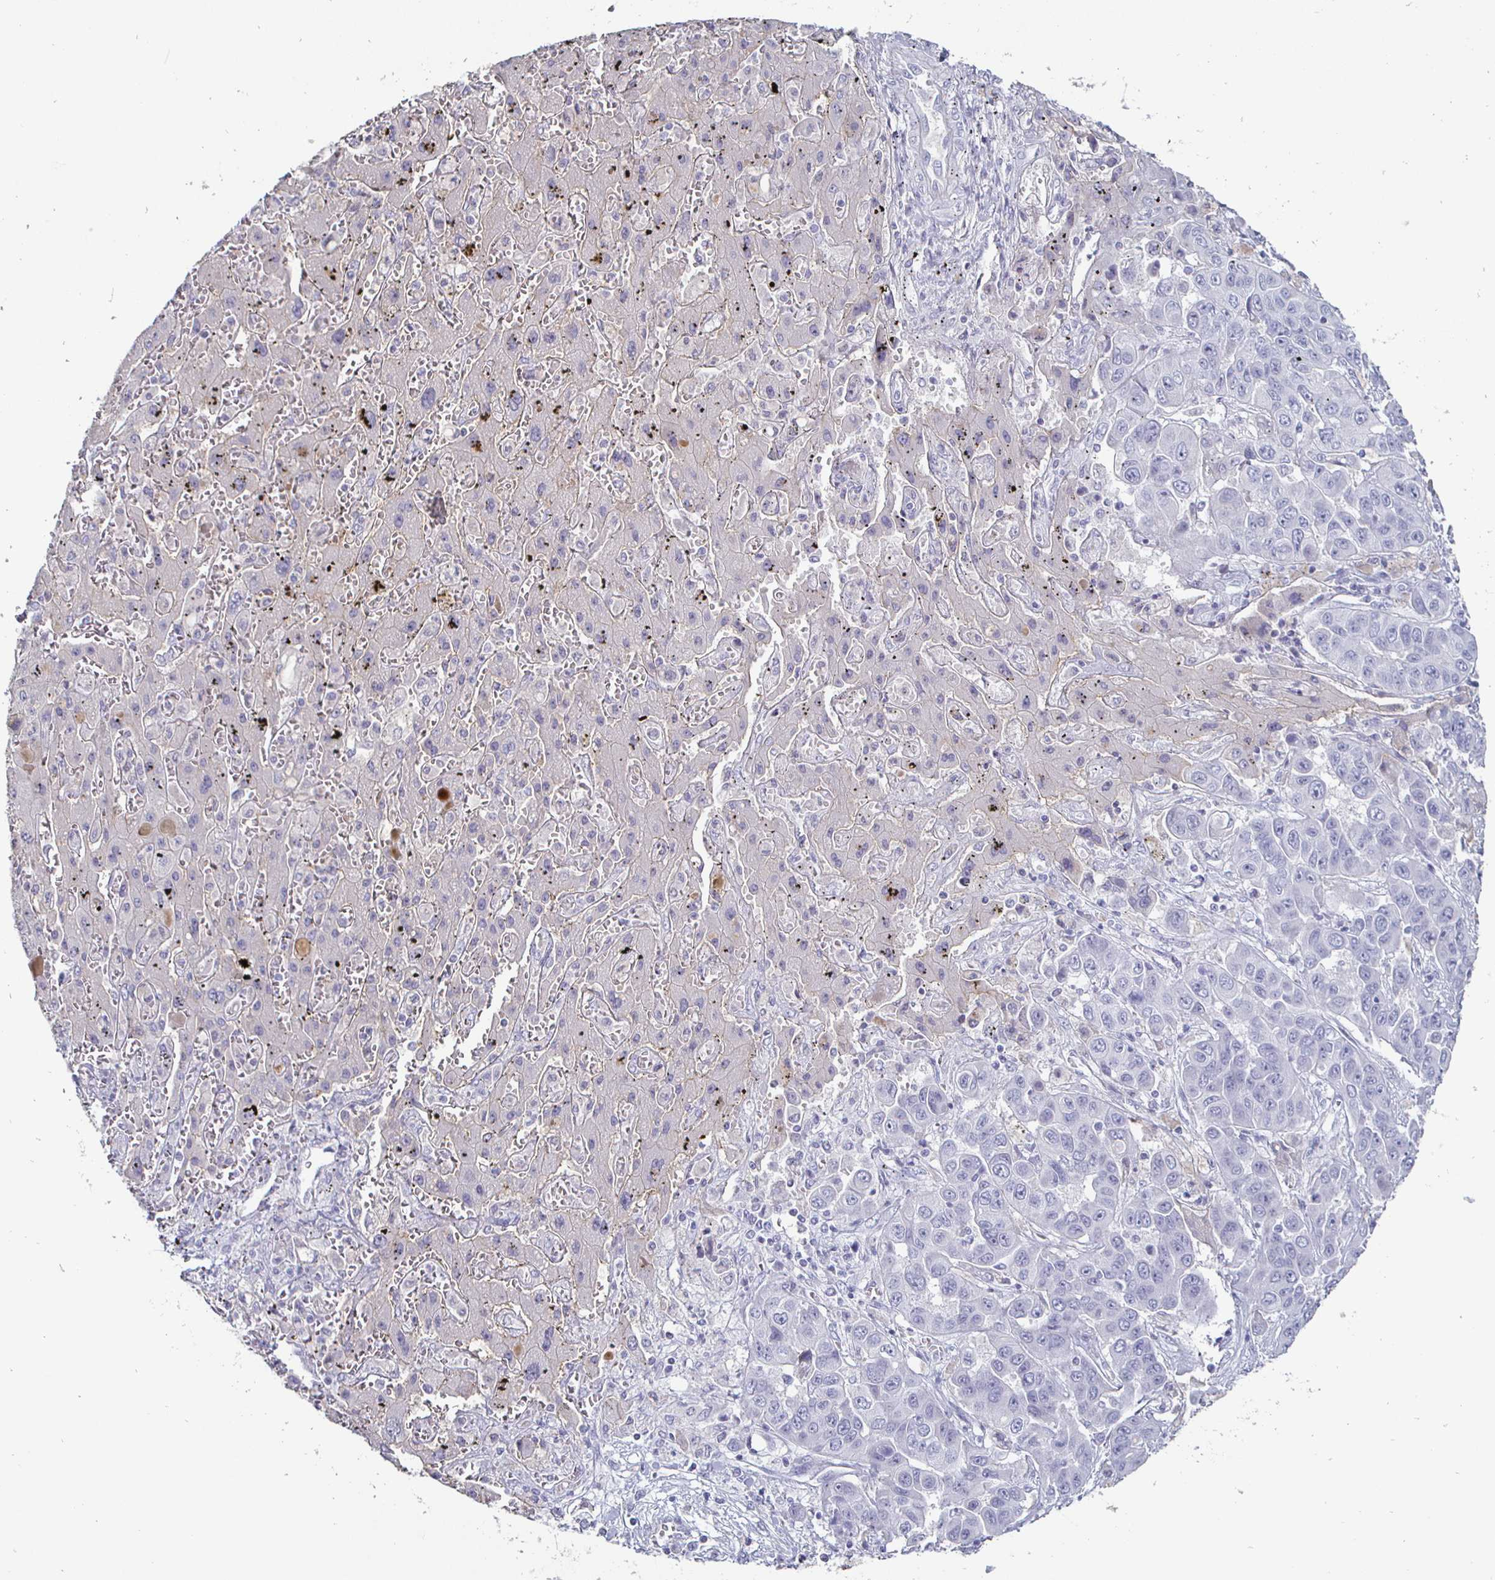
{"staining": {"intensity": "negative", "quantity": "none", "location": "none"}, "tissue": "liver cancer", "cell_type": "Tumor cells", "image_type": "cancer", "snomed": [{"axis": "morphology", "description": "Cholangiocarcinoma"}, {"axis": "topography", "description": "Liver"}], "caption": "Tumor cells show no significant positivity in liver cancer (cholangiocarcinoma). (Stains: DAB immunohistochemistry with hematoxylin counter stain, Microscopy: brightfield microscopy at high magnification).", "gene": "ENPP1", "patient": {"sex": "female", "age": 52}}